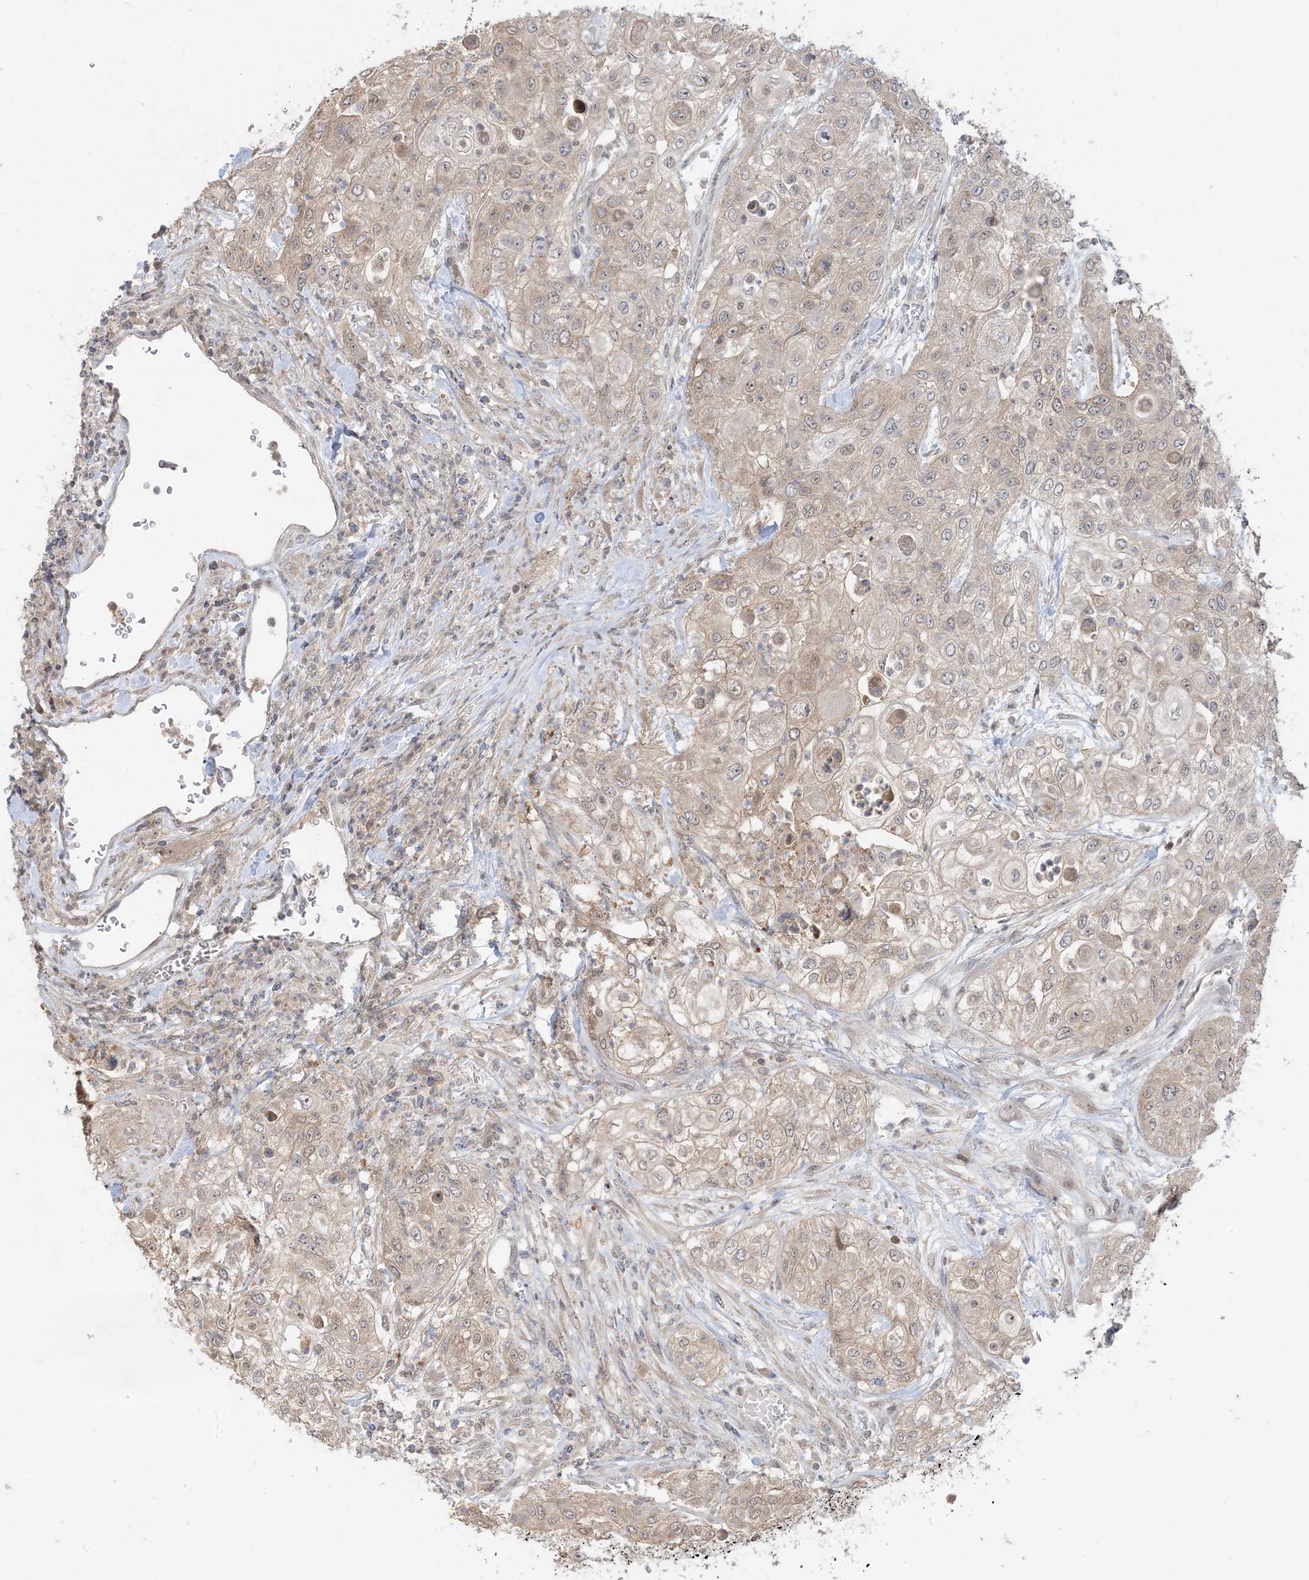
{"staining": {"intensity": "weak", "quantity": "25%-75%", "location": "cytoplasmic/membranous,nuclear"}, "tissue": "urothelial cancer", "cell_type": "Tumor cells", "image_type": "cancer", "snomed": [{"axis": "morphology", "description": "Urothelial carcinoma, High grade"}, {"axis": "topography", "description": "Urinary bladder"}], "caption": "High-magnification brightfield microscopy of urothelial cancer stained with DAB (brown) and counterstained with hematoxylin (blue). tumor cells exhibit weak cytoplasmic/membranous and nuclear expression is present in approximately25%-75% of cells. The protein of interest is stained brown, and the nuclei are stained in blue (DAB (3,3'-diaminobenzidine) IHC with brightfield microscopy, high magnification).", "gene": "PRRT3", "patient": {"sex": "female", "age": 79}}